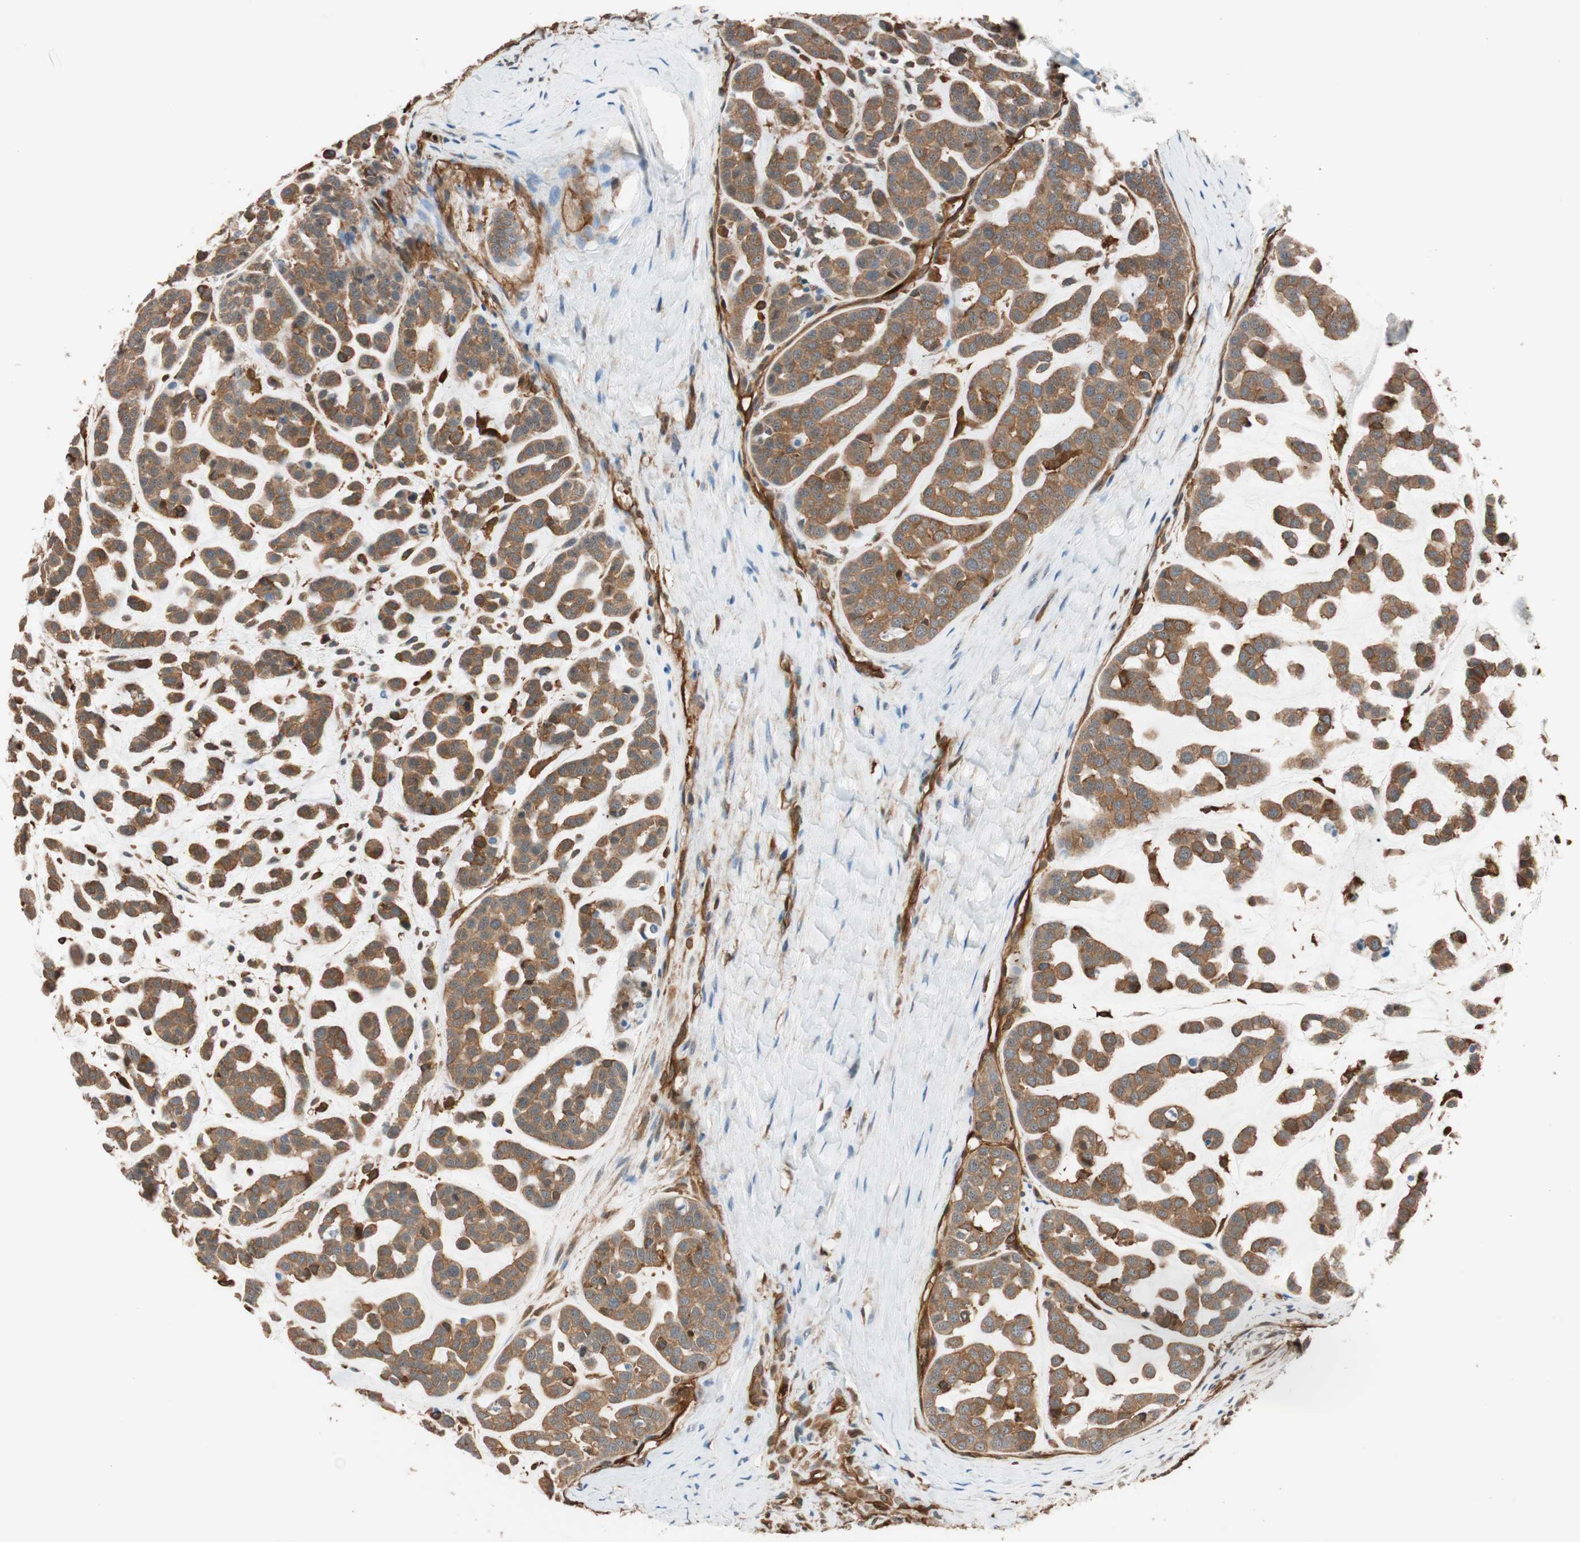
{"staining": {"intensity": "moderate", "quantity": ">75%", "location": "cytoplasmic/membranous"}, "tissue": "head and neck cancer", "cell_type": "Tumor cells", "image_type": "cancer", "snomed": [{"axis": "morphology", "description": "Adenocarcinoma, NOS"}, {"axis": "morphology", "description": "Adenoma, NOS"}, {"axis": "topography", "description": "Head-Neck"}], "caption": "Immunohistochemical staining of human head and neck adenoma exhibits medium levels of moderate cytoplasmic/membranous expression in about >75% of tumor cells.", "gene": "VASP", "patient": {"sex": "female", "age": 55}}